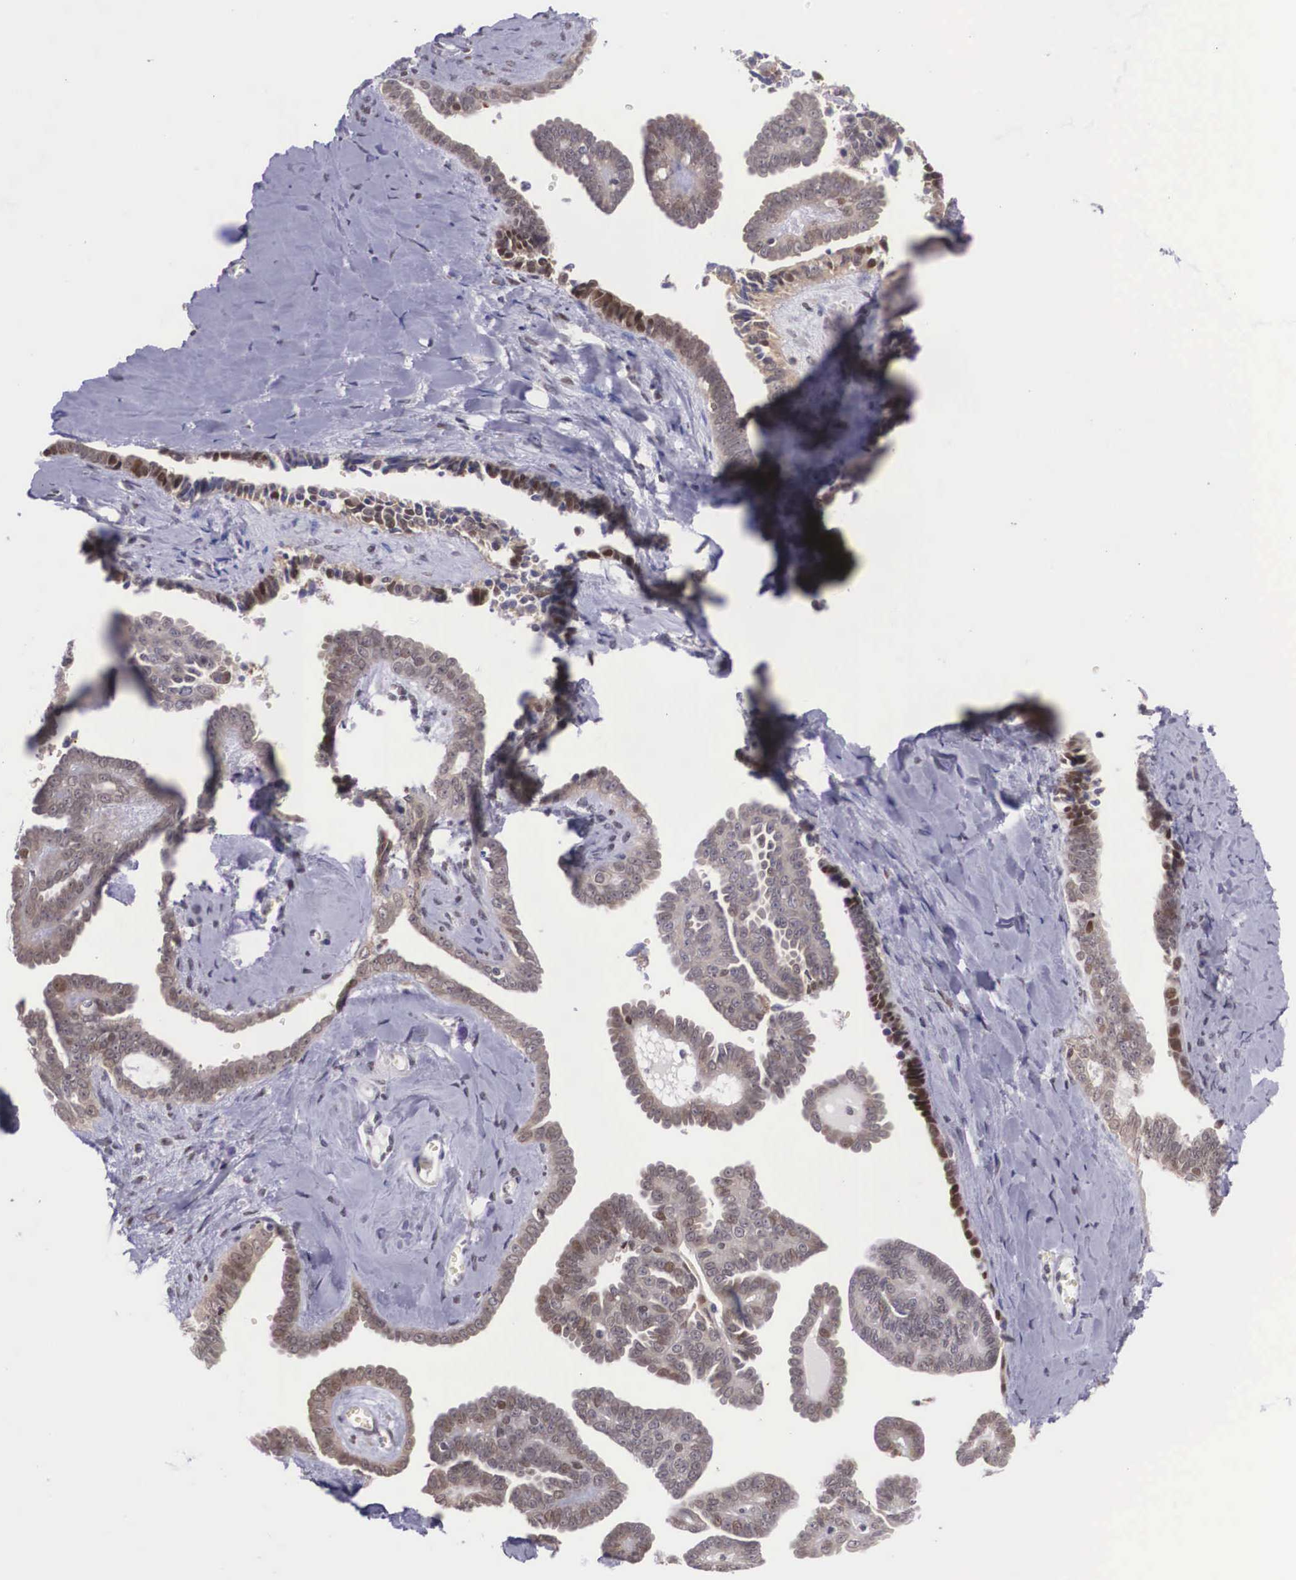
{"staining": {"intensity": "moderate", "quantity": "25%-75%", "location": "cytoplasmic/membranous"}, "tissue": "ovarian cancer", "cell_type": "Tumor cells", "image_type": "cancer", "snomed": [{"axis": "morphology", "description": "Cystadenocarcinoma, serous, NOS"}, {"axis": "topography", "description": "Ovary"}], "caption": "Immunohistochemistry (IHC) (DAB (3,3'-diaminobenzidine)) staining of ovarian cancer demonstrates moderate cytoplasmic/membranous protein positivity in about 25%-75% of tumor cells.", "gene": "SLC25A21", "patient": {"sex": "female", "age": 71}}